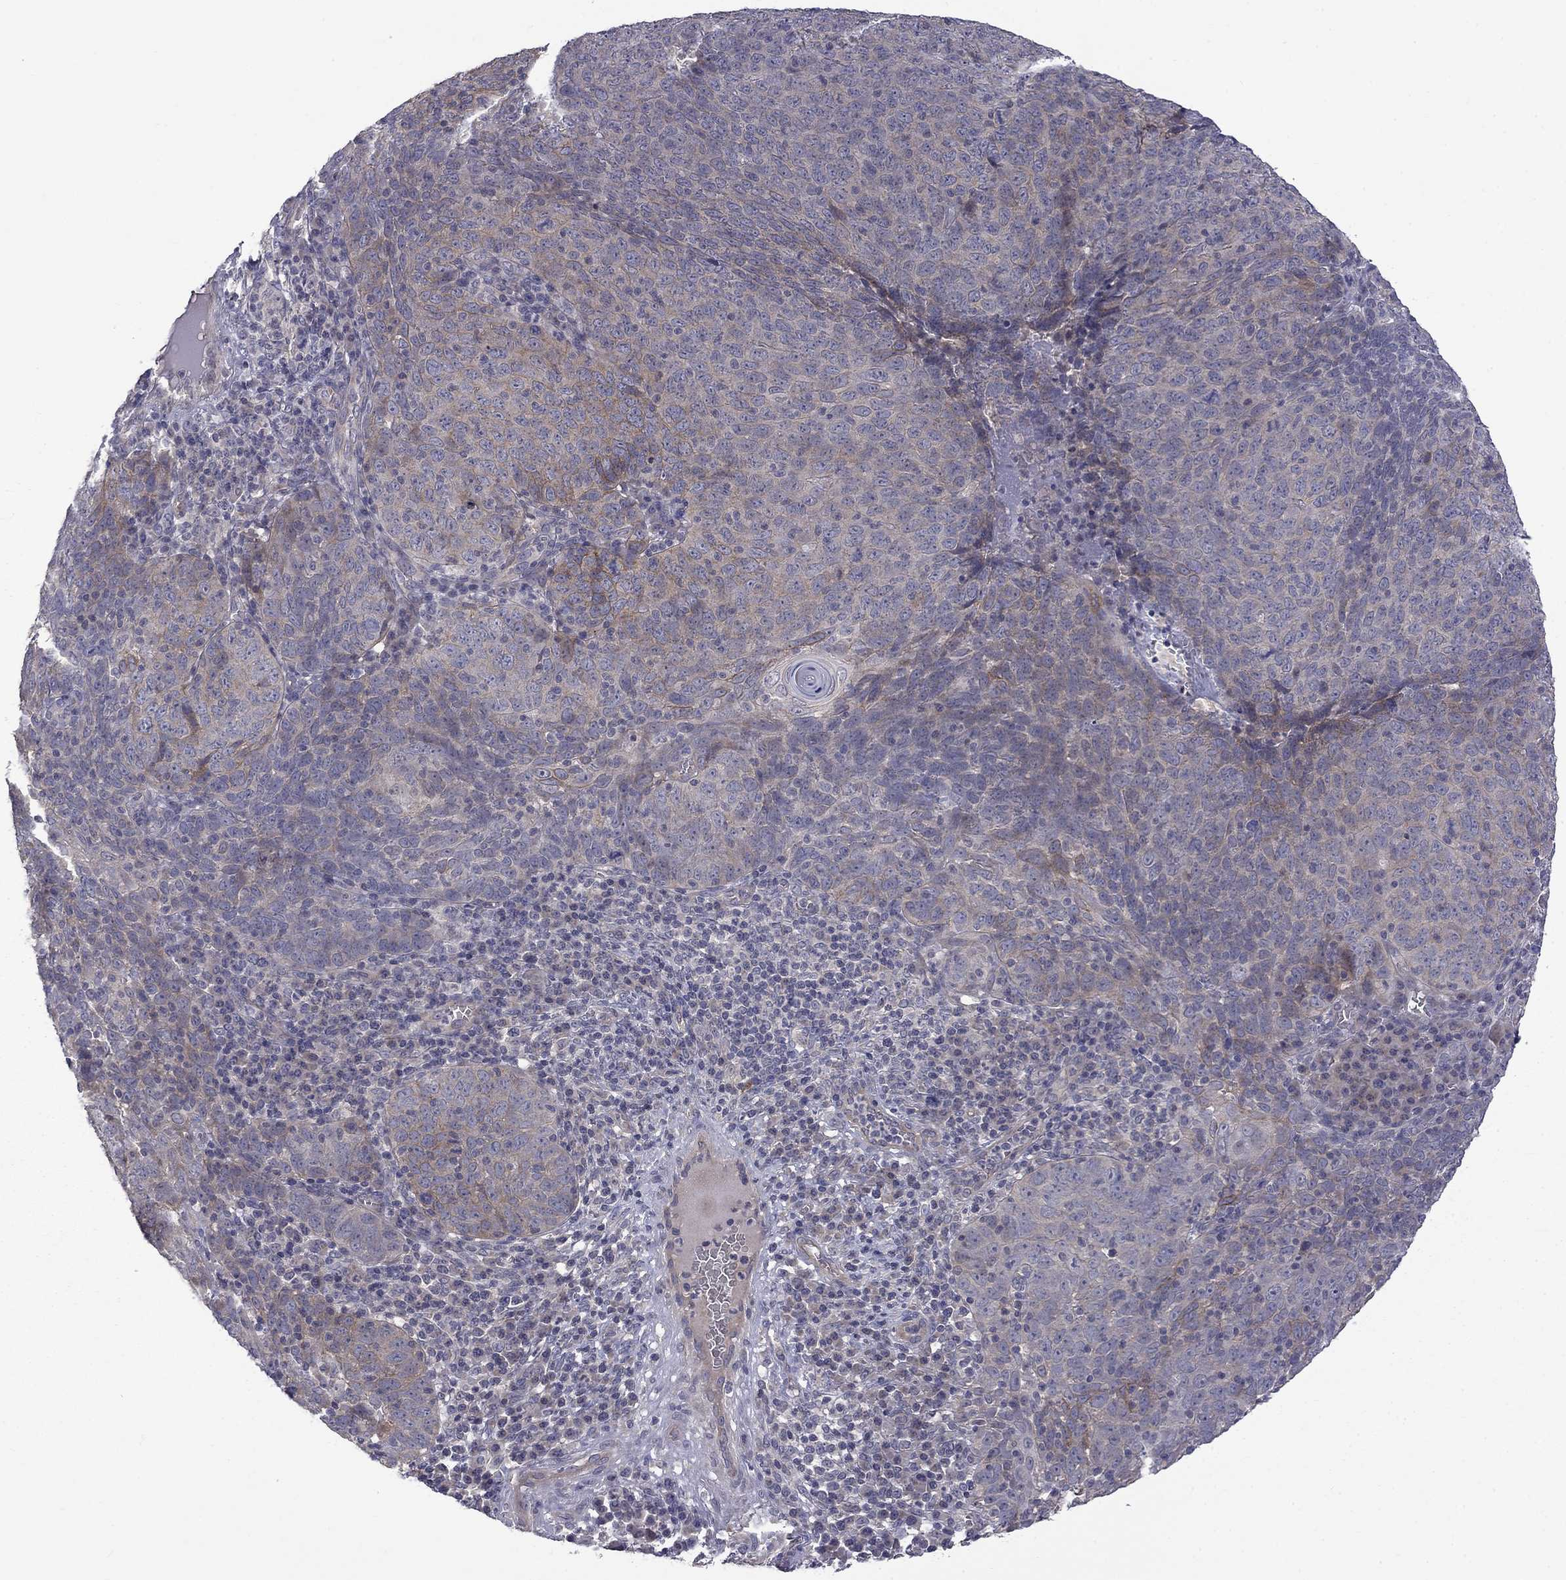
{"staining": {"intensity": "weak", "quantity": "<25%", "location": "cytoplasmic/membranous"}, "tissue": "skin cancer", "cell_type": "Tumor cells", "image_type": "cancer", "snomed": [{"axis": "morphology", "description": "Squamous cell carcinoma, NOS"}, {"axis": "topography", "description": "Skin"}, {"axis": "topography", "description": "Anal"}], "caption": "Tumor cells are negative for protein expression in human skin cancer (squamous cell carcinoma).", "gene": "SLC39A14", "patient": {"sex": "female", "age": 51}}